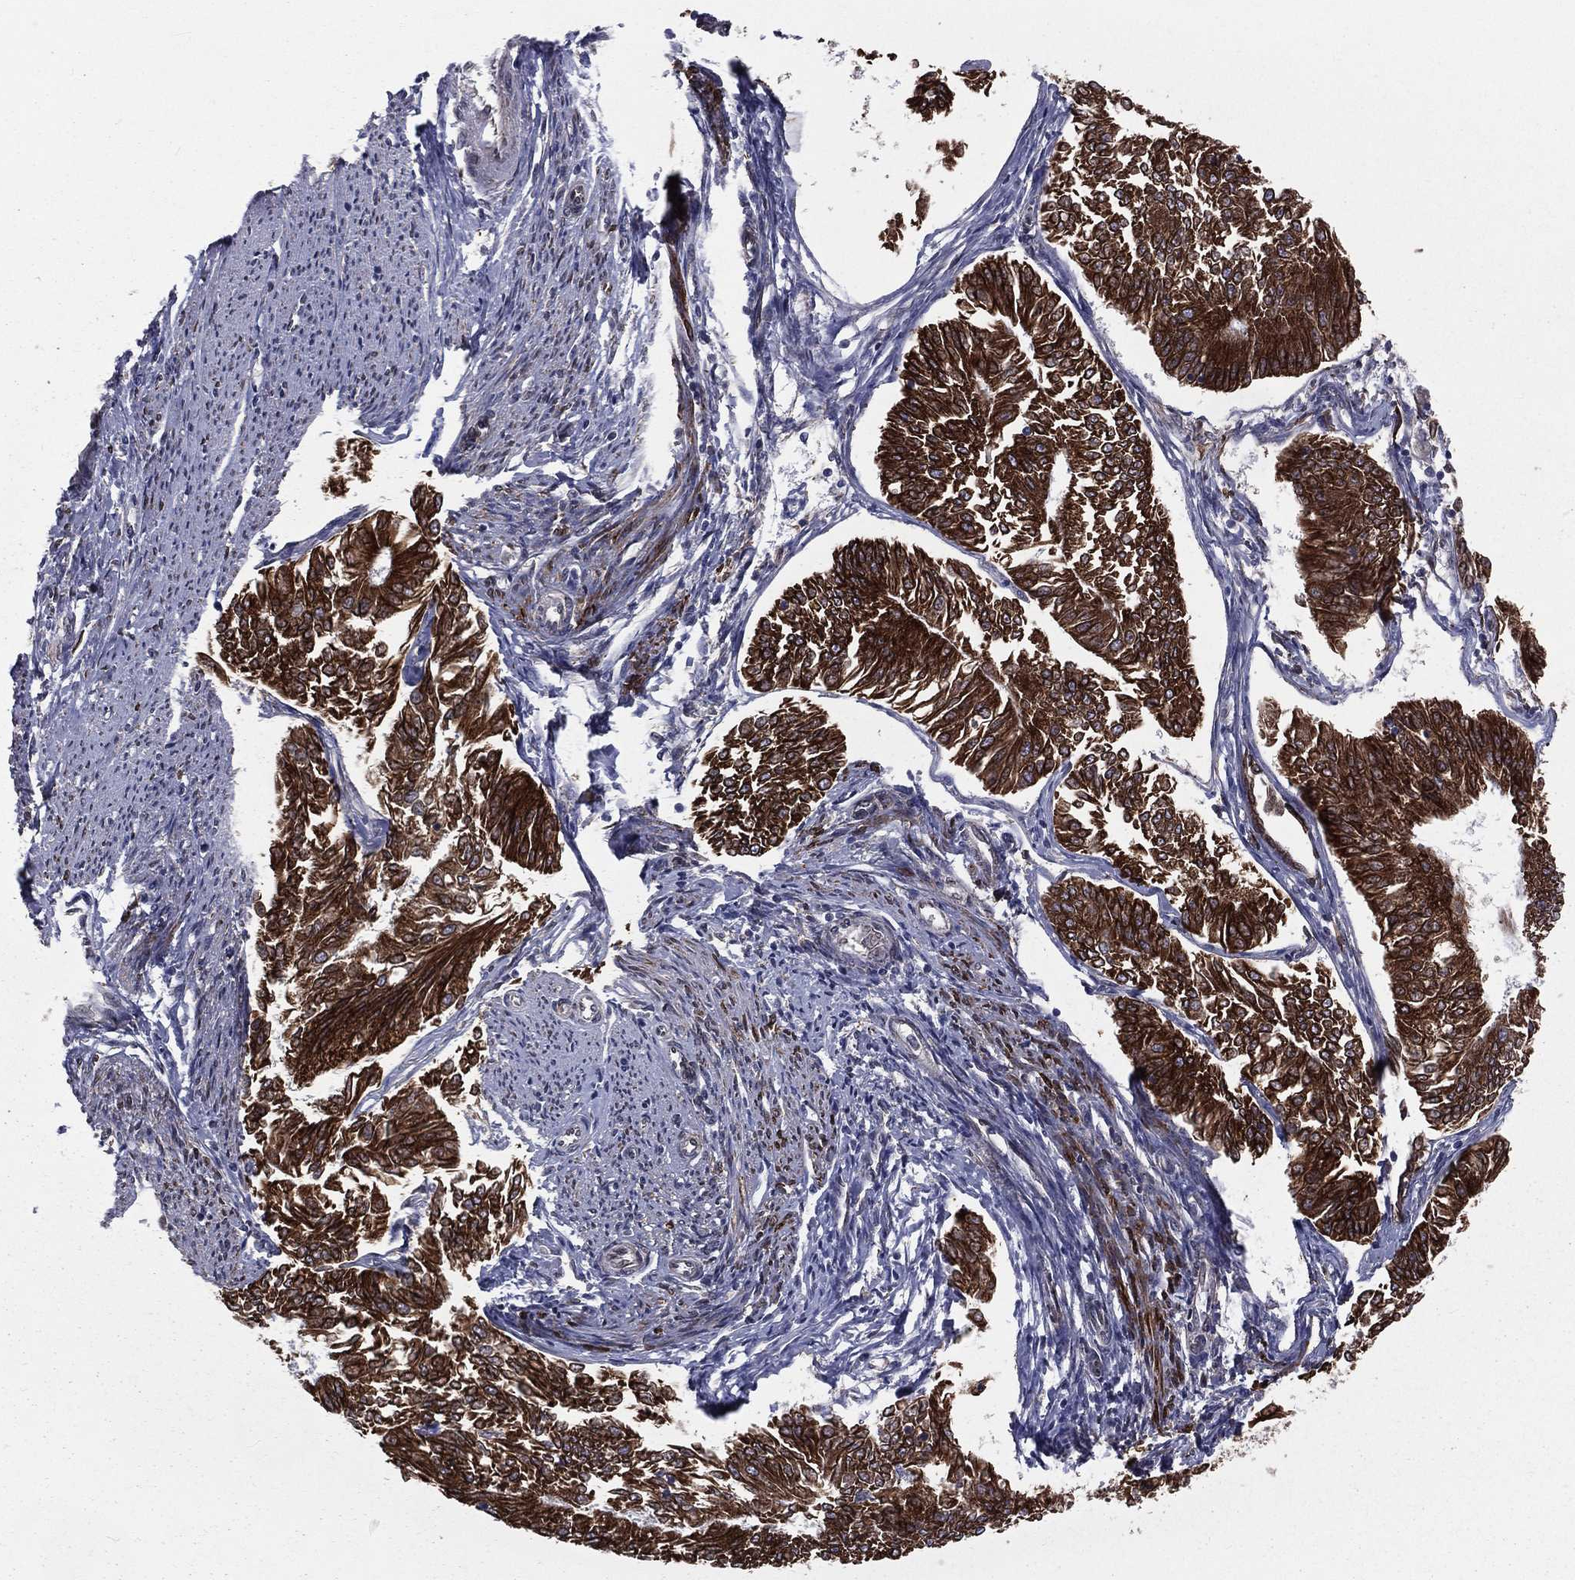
{"staining": {"intensity": "strong", "quantity": ">75%", "location": "cytoplasmic/membranous"}, "tissue": "endometrial cancer", "cell_type": "Tumor cells", "image_type": "cancer", "snomed": [{"axis": "morphology", "description": "Adenocarcinoma, NOS"}, {"axis": "topography", "description": "Endometrium"}], "caption": "Endometrial adenocarcinoma stained with a protein marker exhibits strong staining in tumor cells.", "gene": "PGRMC1", "patient": {"sex": "female", "age": 58}}